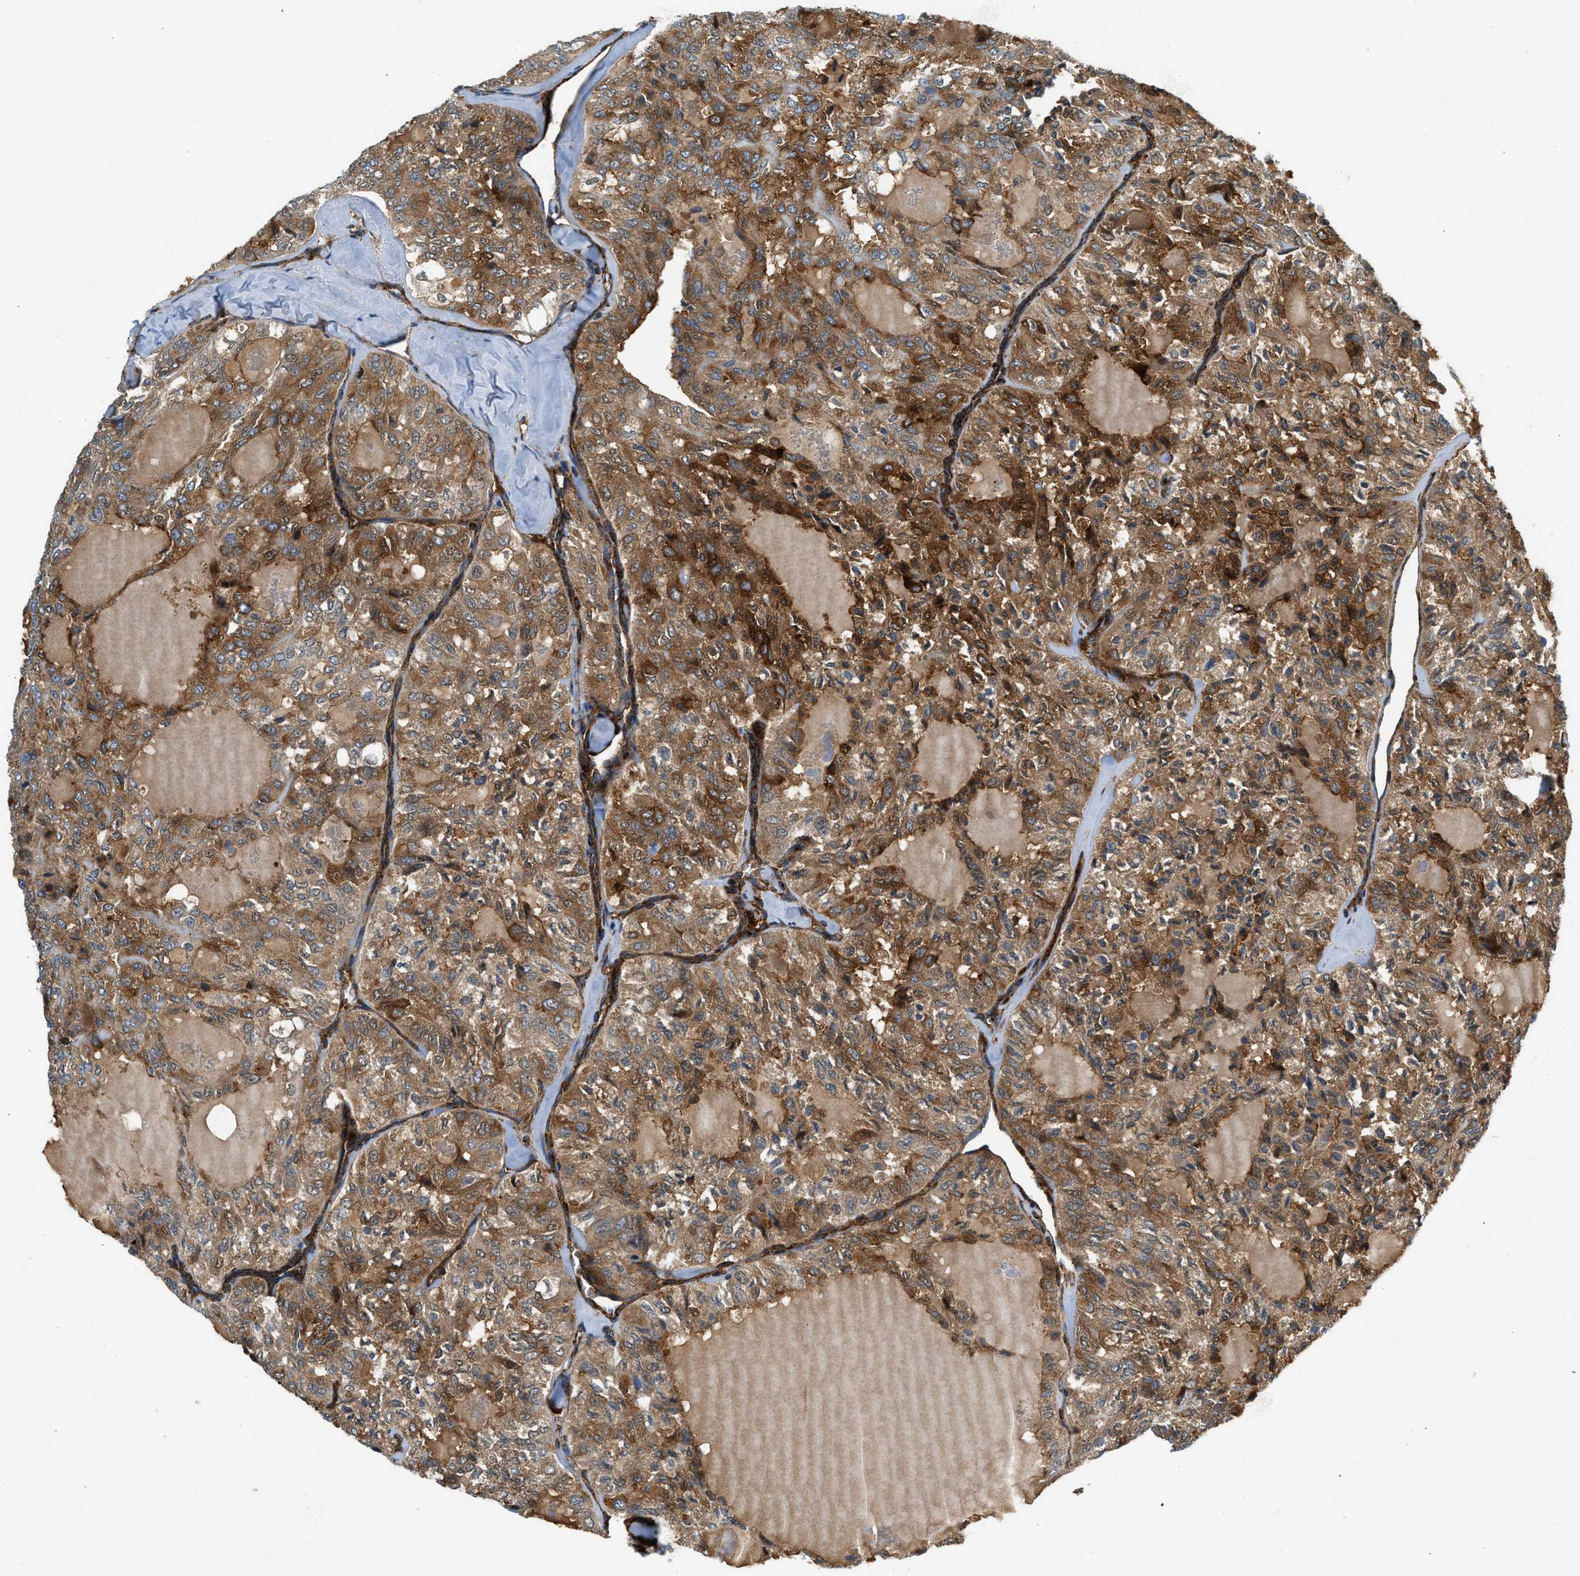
{"staining": {"intensity": "moderate", "quantity": ">75%", "location": "cytoplasmic/membranous"}, "tissue": "thyroid cancer", "cell_type": "Tumor cells", "image_type": "cancer", "snomed": [{"axis": "morphology", "description": "Follicular adenoma carcinoma, NOS"}, {"axis": "topography", "description": "Thyroid gland"}], "caption": "A brown stain labels moderate cytoplasmic/membranous positivity of a protein in follicular adenoma carcinoma (thyroid) tumor cells.", "gene": "HIP1", "patient": {"sex": "male", "age": 75}}